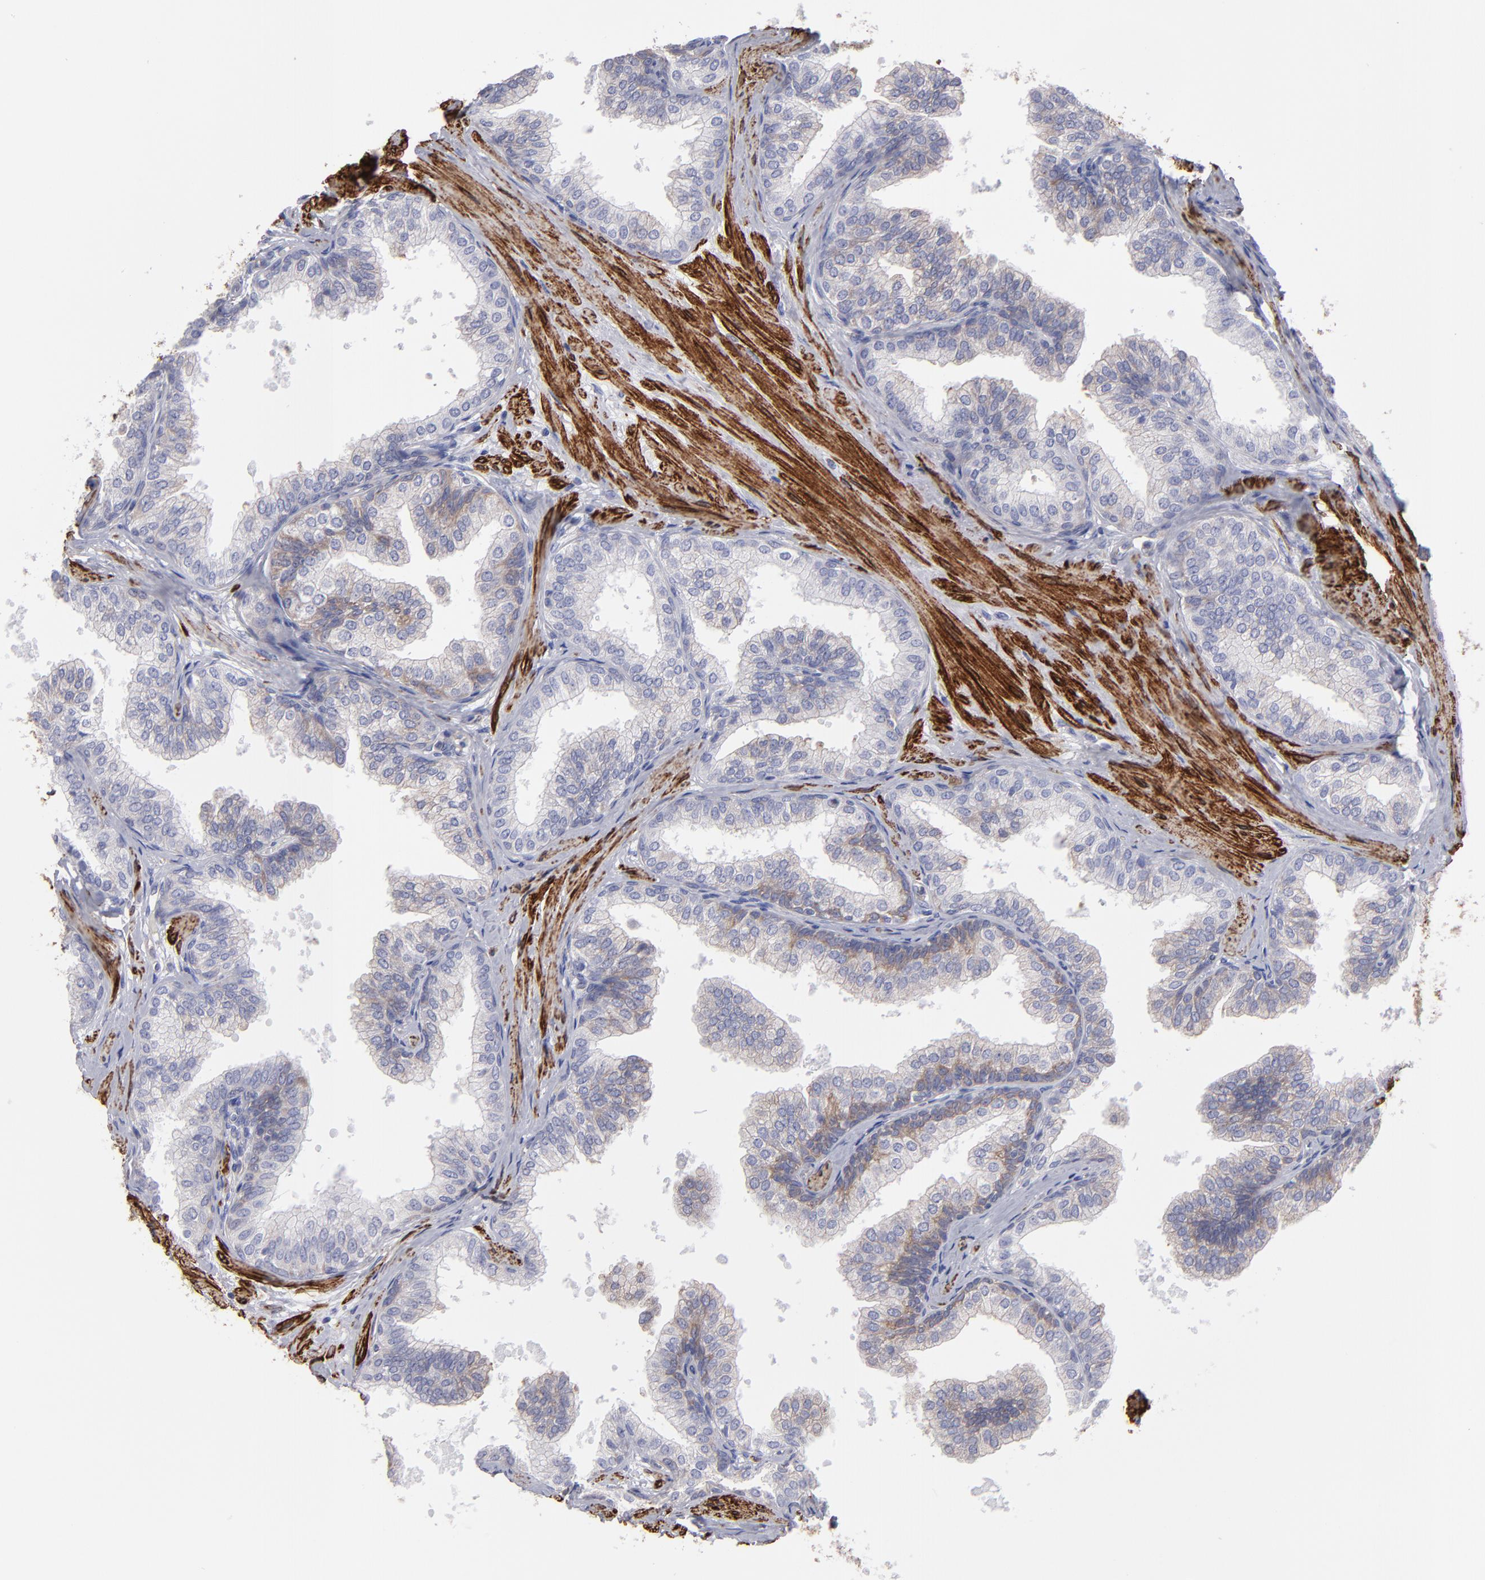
{"staining": {"intensity": "weak", "quantity": ">75%", "location": "cytoplasmic/membranous"}, "tissue": "prostate", "cell_type": "Glandular cells", "image_type": "normal", "snomed": [{"axis": "morphology", "description": "Normal tissue, NOS"}, {"axis": "topography", "description": "Prostate"}], "caption": "The immunohistochemical stain labels weak cytoplasmic/membranous expression in glandular cells of normal prostate.", "gene": "SLMAP", "patient": {"sex": "male", "age": 60}}